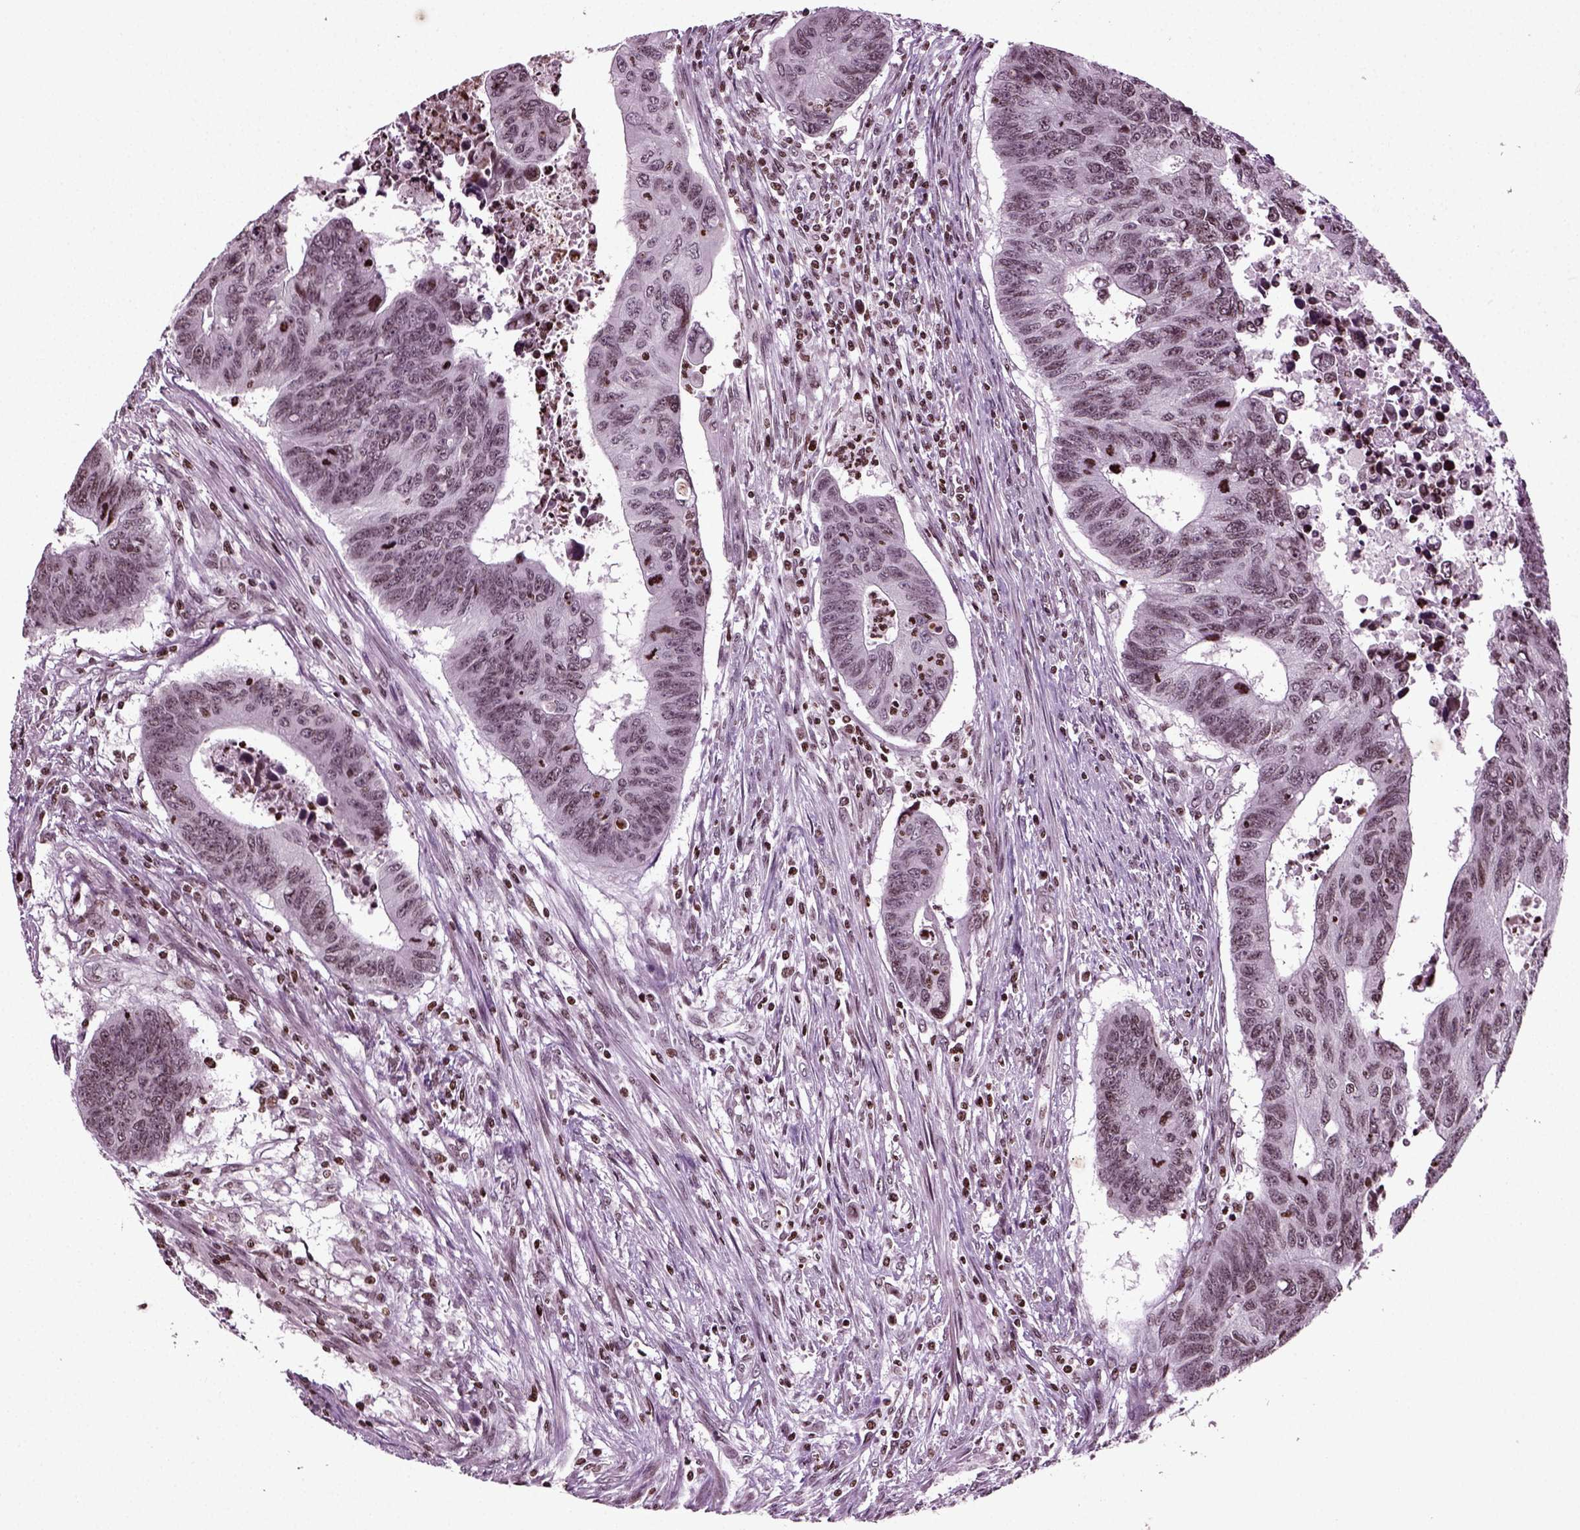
{"staining": {"intensity": "negative", "quantity": "none", "location": "none"}, "tissue": "colorectal cancer", "cell_type": "Tumor cells", "image_type": "cancer", "snomed": [{"axis": "morphology", "description": "Adenocarcinoma, NOS"}, {"axis": "topography", "description": "Rectum"}], "caption": "Immunohistochemistry (IHC) histopathology image of neoplastic tissue: human adenocarcinoma (colorectal) stained with DAB (3,3'-diaminobenzidine) exhibits no significant protein expression in tumor cells. (IHC, brightfield microscopy, high magnification).", "gene": "HEYL", "patient": {"sex": "female", "age": 85}}